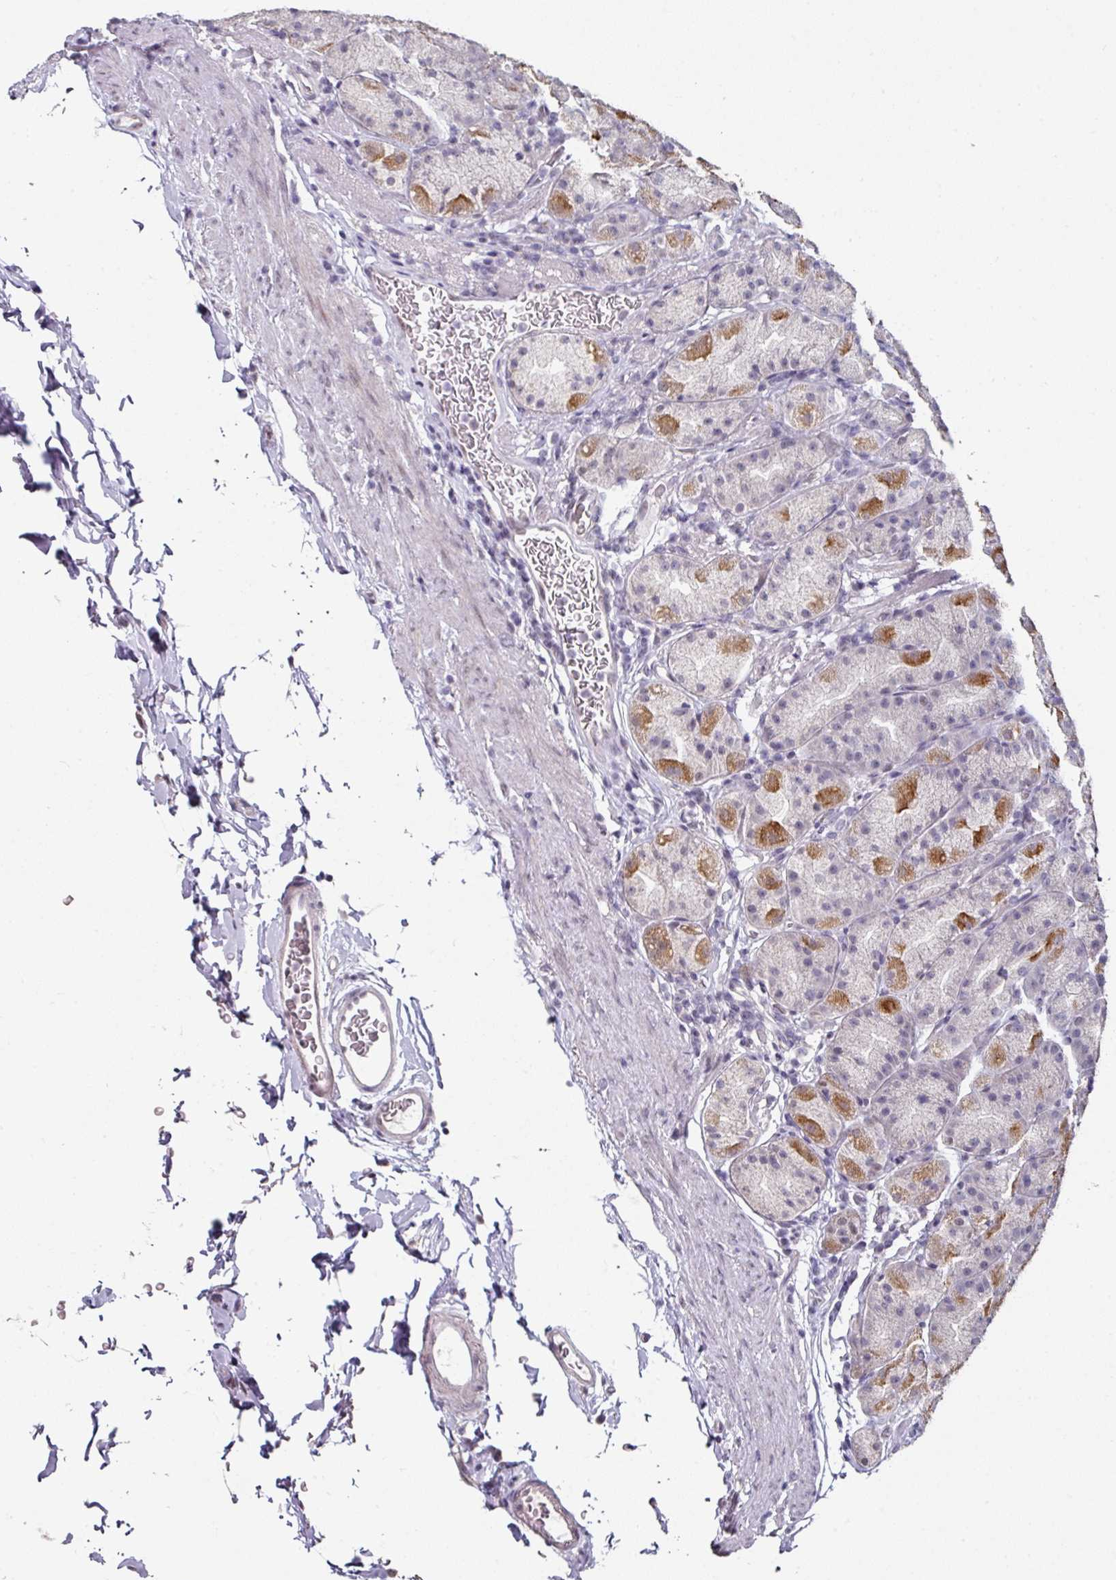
{"staining": {"intensity": "strong", "quantity": "<25%", "location": "cytoplasmic/membranous"}, "tissue": "stomach", "cell_type": "Glandular cells", "image_type": "normal", "snomed": [{"axis": "morphology", "description": "Normal tissue, NOS"}, {"axis": "topography", "description": "Stomach, upper"}, {"axis": "topography", "description": "Stomach"}], "caption": "Immunohistochemistry (IHC) micrograph of unremarkable stomach: stomach stained using immunohistochemistry (IHC) demonstrates medium levels of strong protein expression localized specifically in the cytoplasmic/membranous of glandular cells, appearing as a cytoplasmic/membranous brown color.", "gene": "ELK1", "patient": {"sex": "male", "age": 68}}